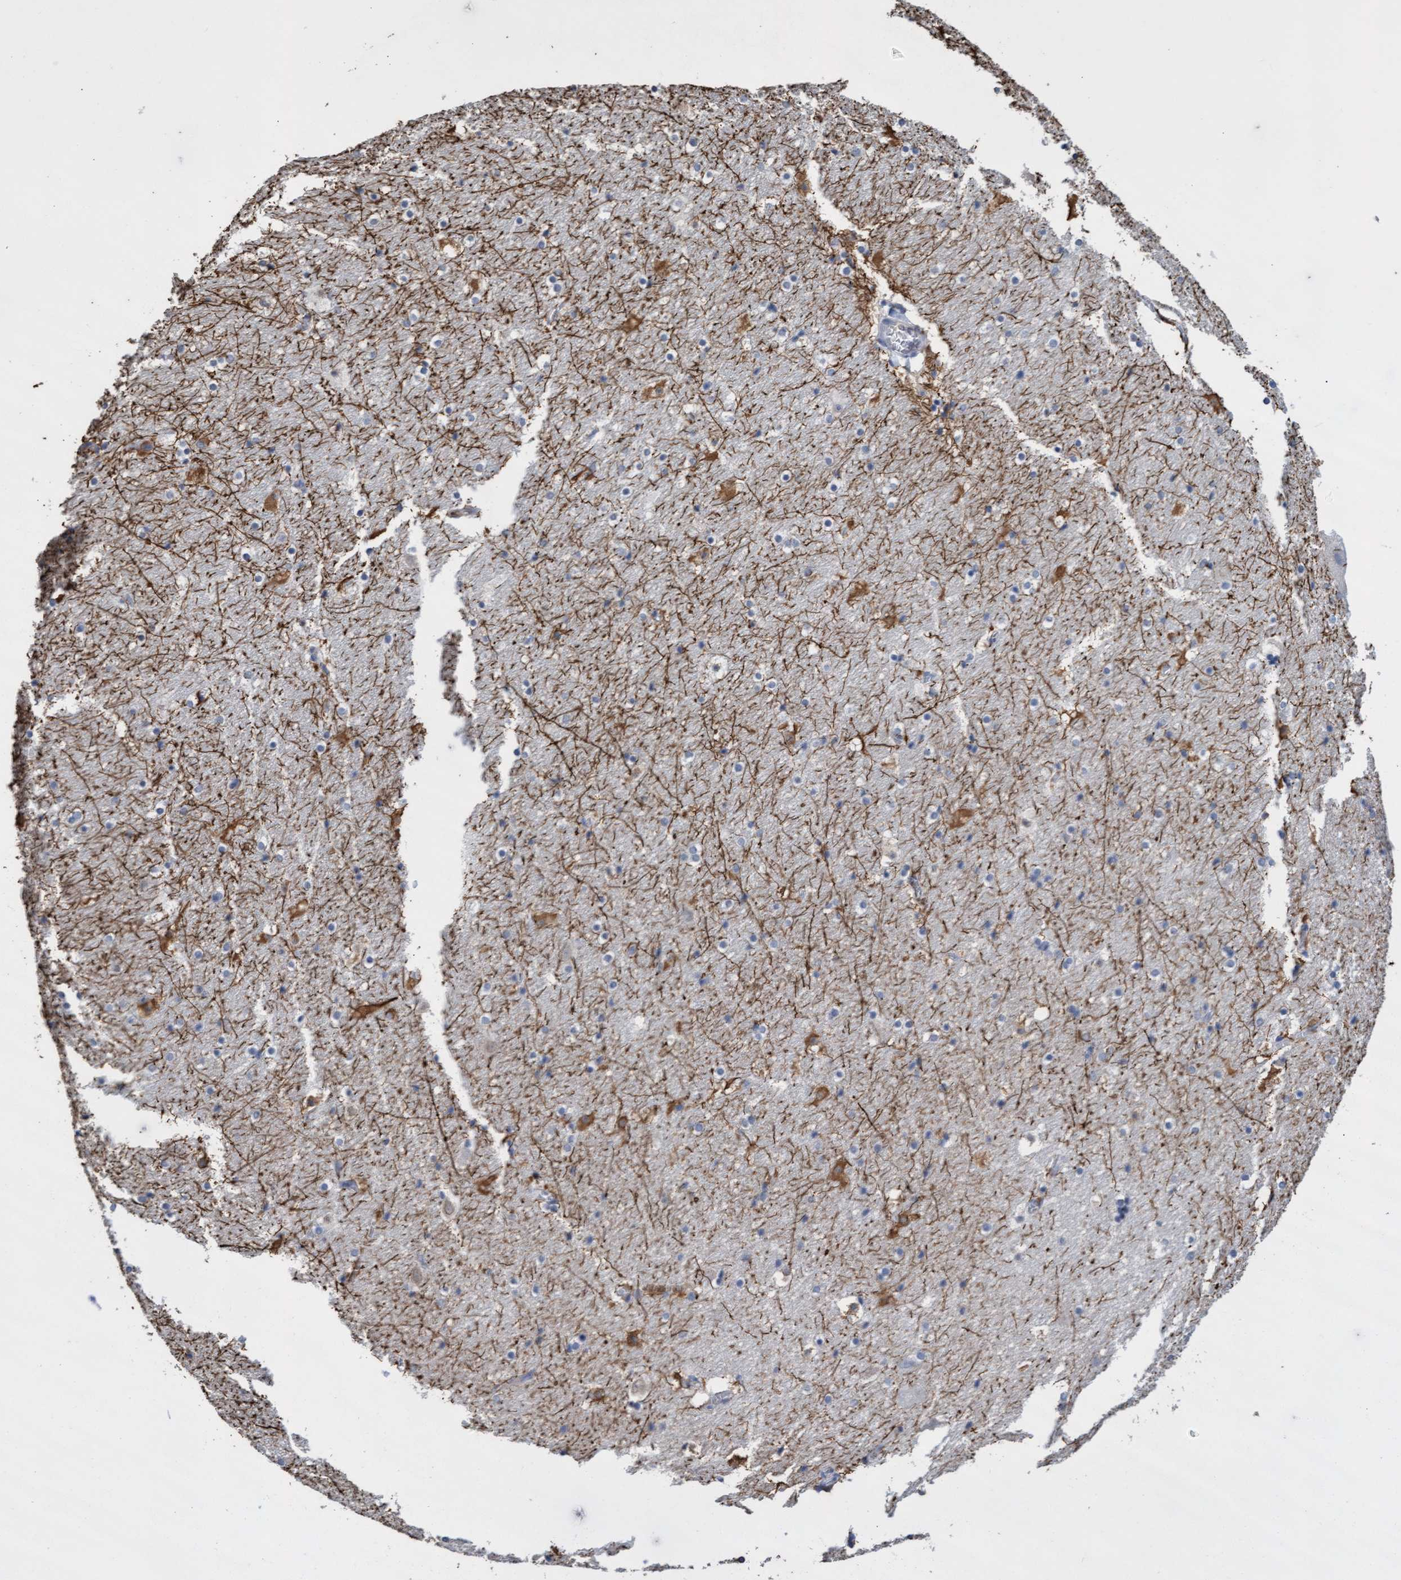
{"staining": {"intensity": "strong", "quantity": "<25%", "location": "cytoplasmic/membranous"}, "tissue": "hippocampus", "cell_type": "Glial cells", "image_type": "normal", "snomed": [{"axis": "morphology", "description": "Normal tissue, NOS"}, {"axis": "topography", "description": "Hippocampus"}], "caption": "This histopathology image demonstrates normal hippocampus stained with immunohistochemistry to label a protein in brown. The cytoplasmic/membranous of glial cells show strong positivity for the protein. Nuclei are counter-stained blue.", "gene": "GPR39", "patient": {"sex": "male", "age": 45}}